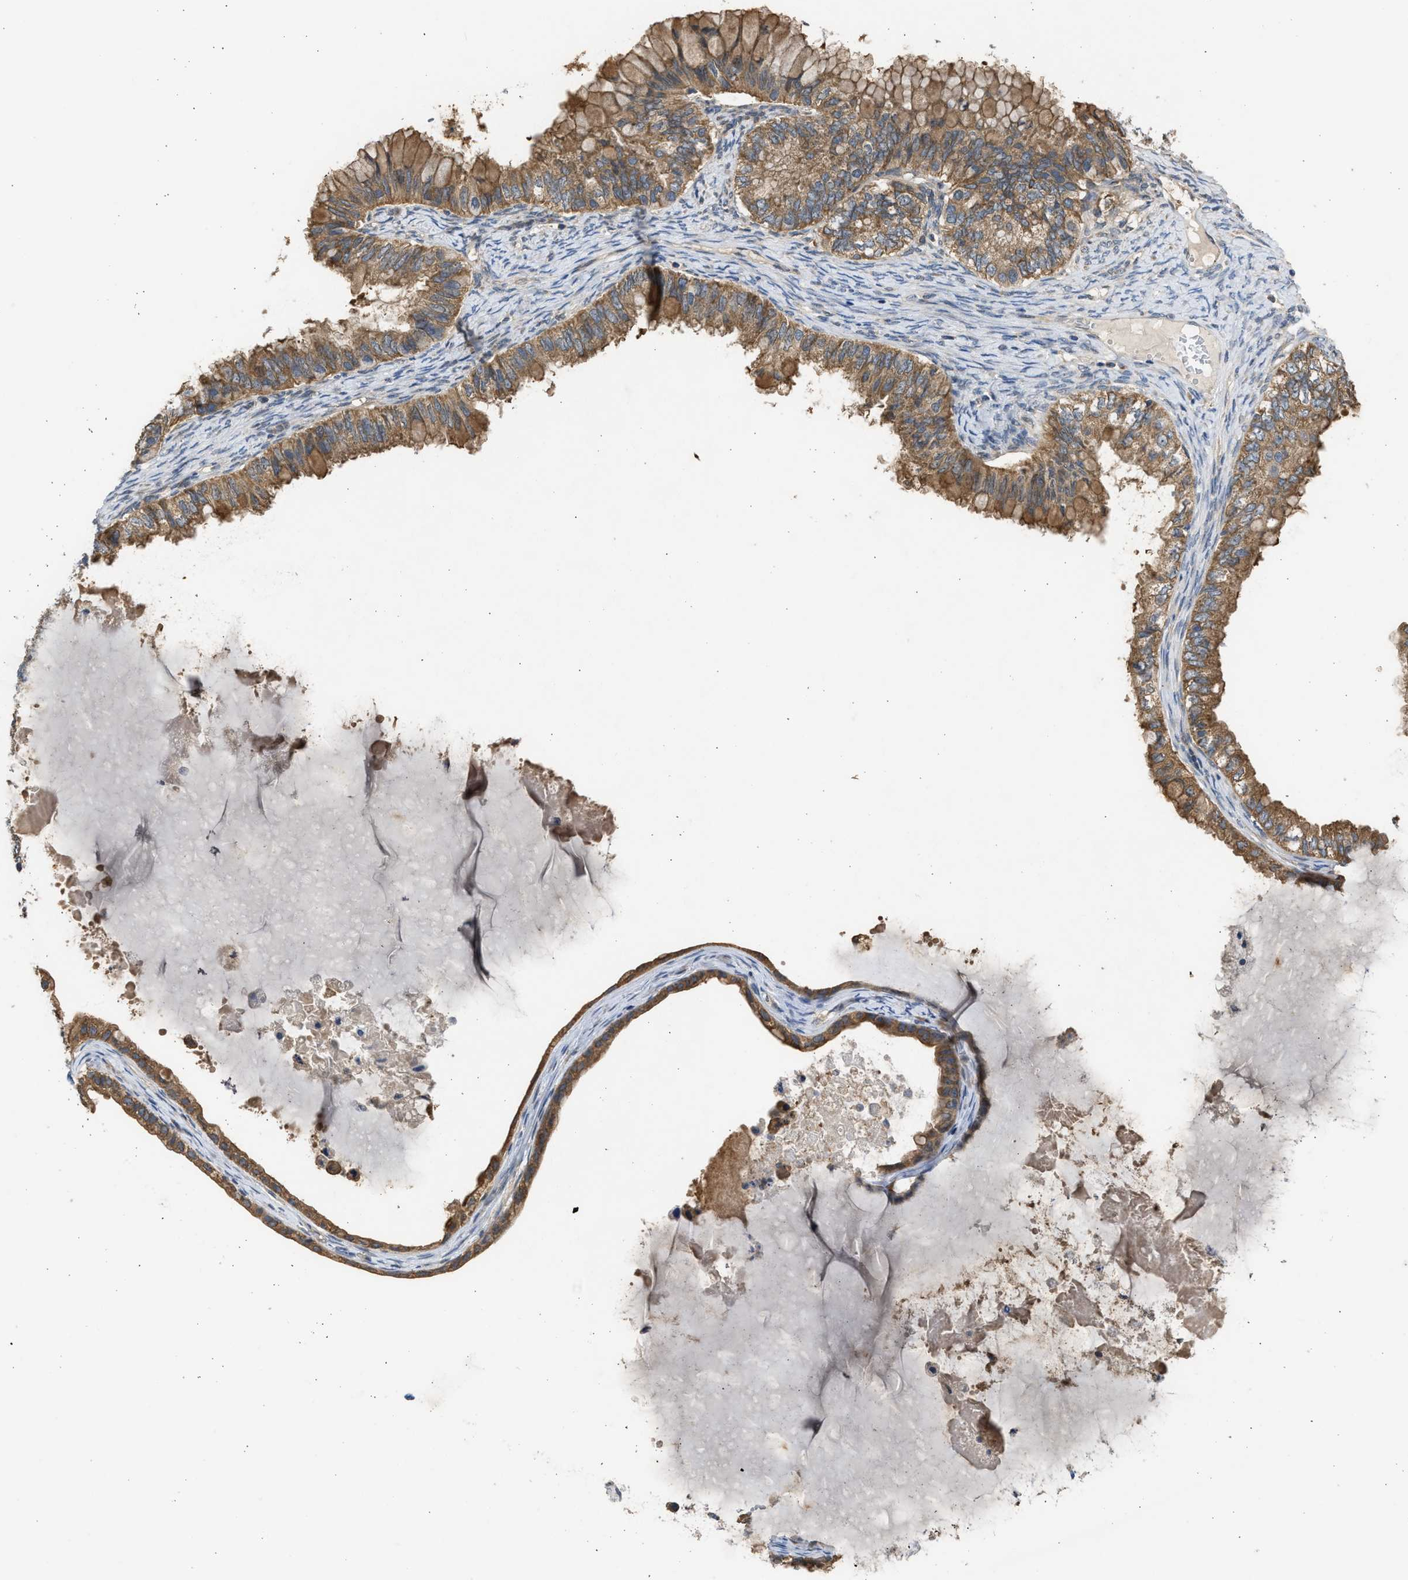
{"staining": {"intensity": "moderate", "quantity": ">75%", "location": "cytoplasmic/membranous"}, "tissue": "ovarian cancer", "cell_type": "Tumor cells", "image_type": "cancer", "snomed": [{"axis": "morphology", "description": "Cystadenocarcinoma, mucinous, NOS"}, {"axis": "topography", "description": "Ovary"}], "caption": "There is medium levels of moderate cytoplasmic/membranous positivity in tumor cells of ovarian mucinous cystadenocarcinoma, as demonstrated by immunohistochemical staining (brown color).", "gene": "CYP1A1", "patient": {"sex": "female", "age": 80}}